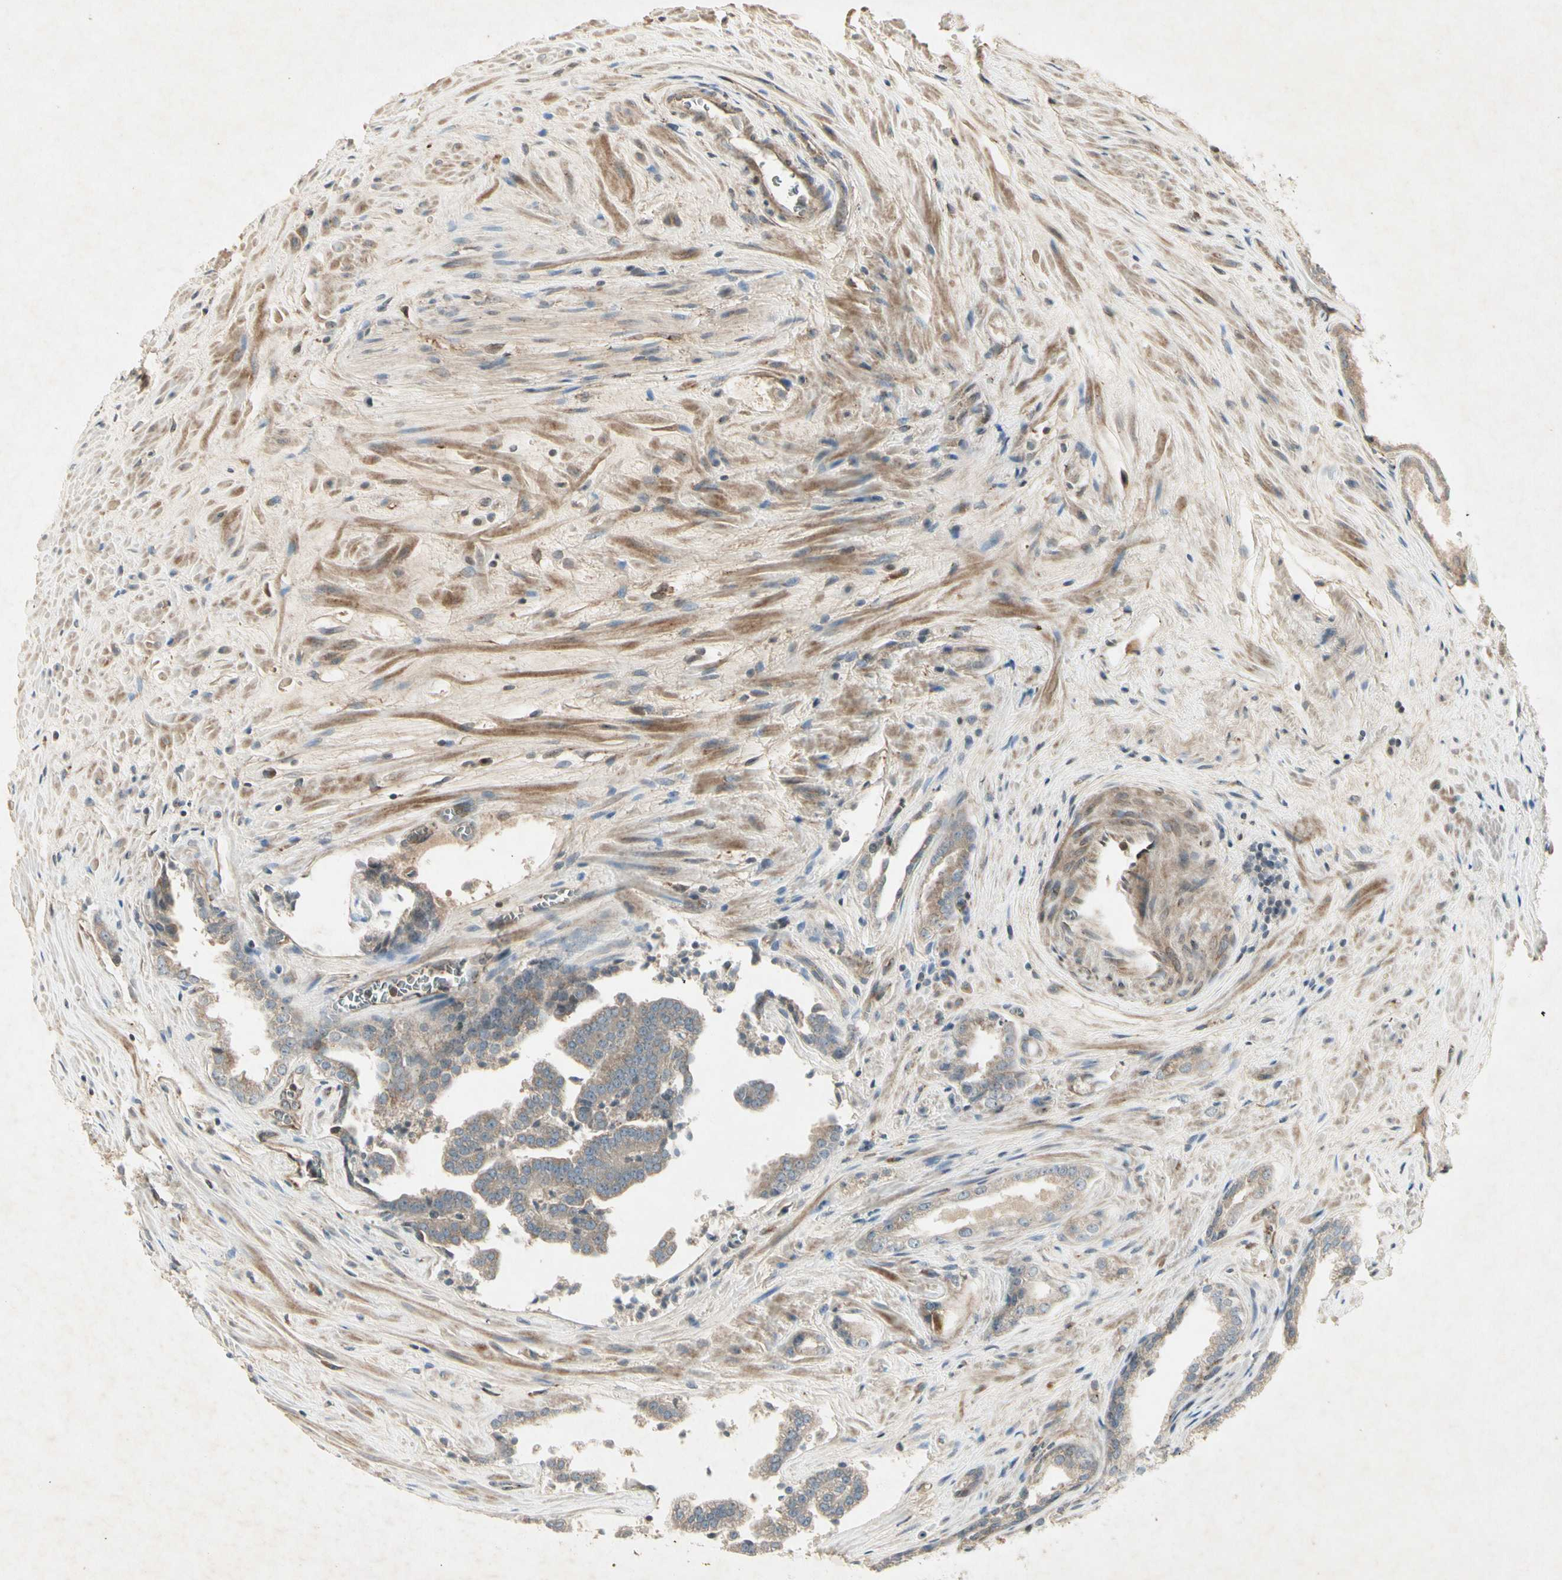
{"staining": {"intensity": "weak", "quantity": ">75%", "location": "cytoplasmic/membranous"}, "tissue": "prostate cancer", "cell_type": "Tumor cells", "image_type": "cancer", "snomed": [{"axis": "morphology", "description": "Adenocarcinoma, Low grade"}, {"axis": "topography", "description": "Prostate"}], "caption": "Immunohistochemistry micrograph of neoplastic tissue: prostate cancer stained using immunohistochemistry exhibits low levels of weak protein expression localized specifically in the cytoplasmic/membranous of tumor cells, appearing as a cytoplasmic/membranous brown color.", "gene": "TEK", "patient": {"sex": "male", "age": 60}}